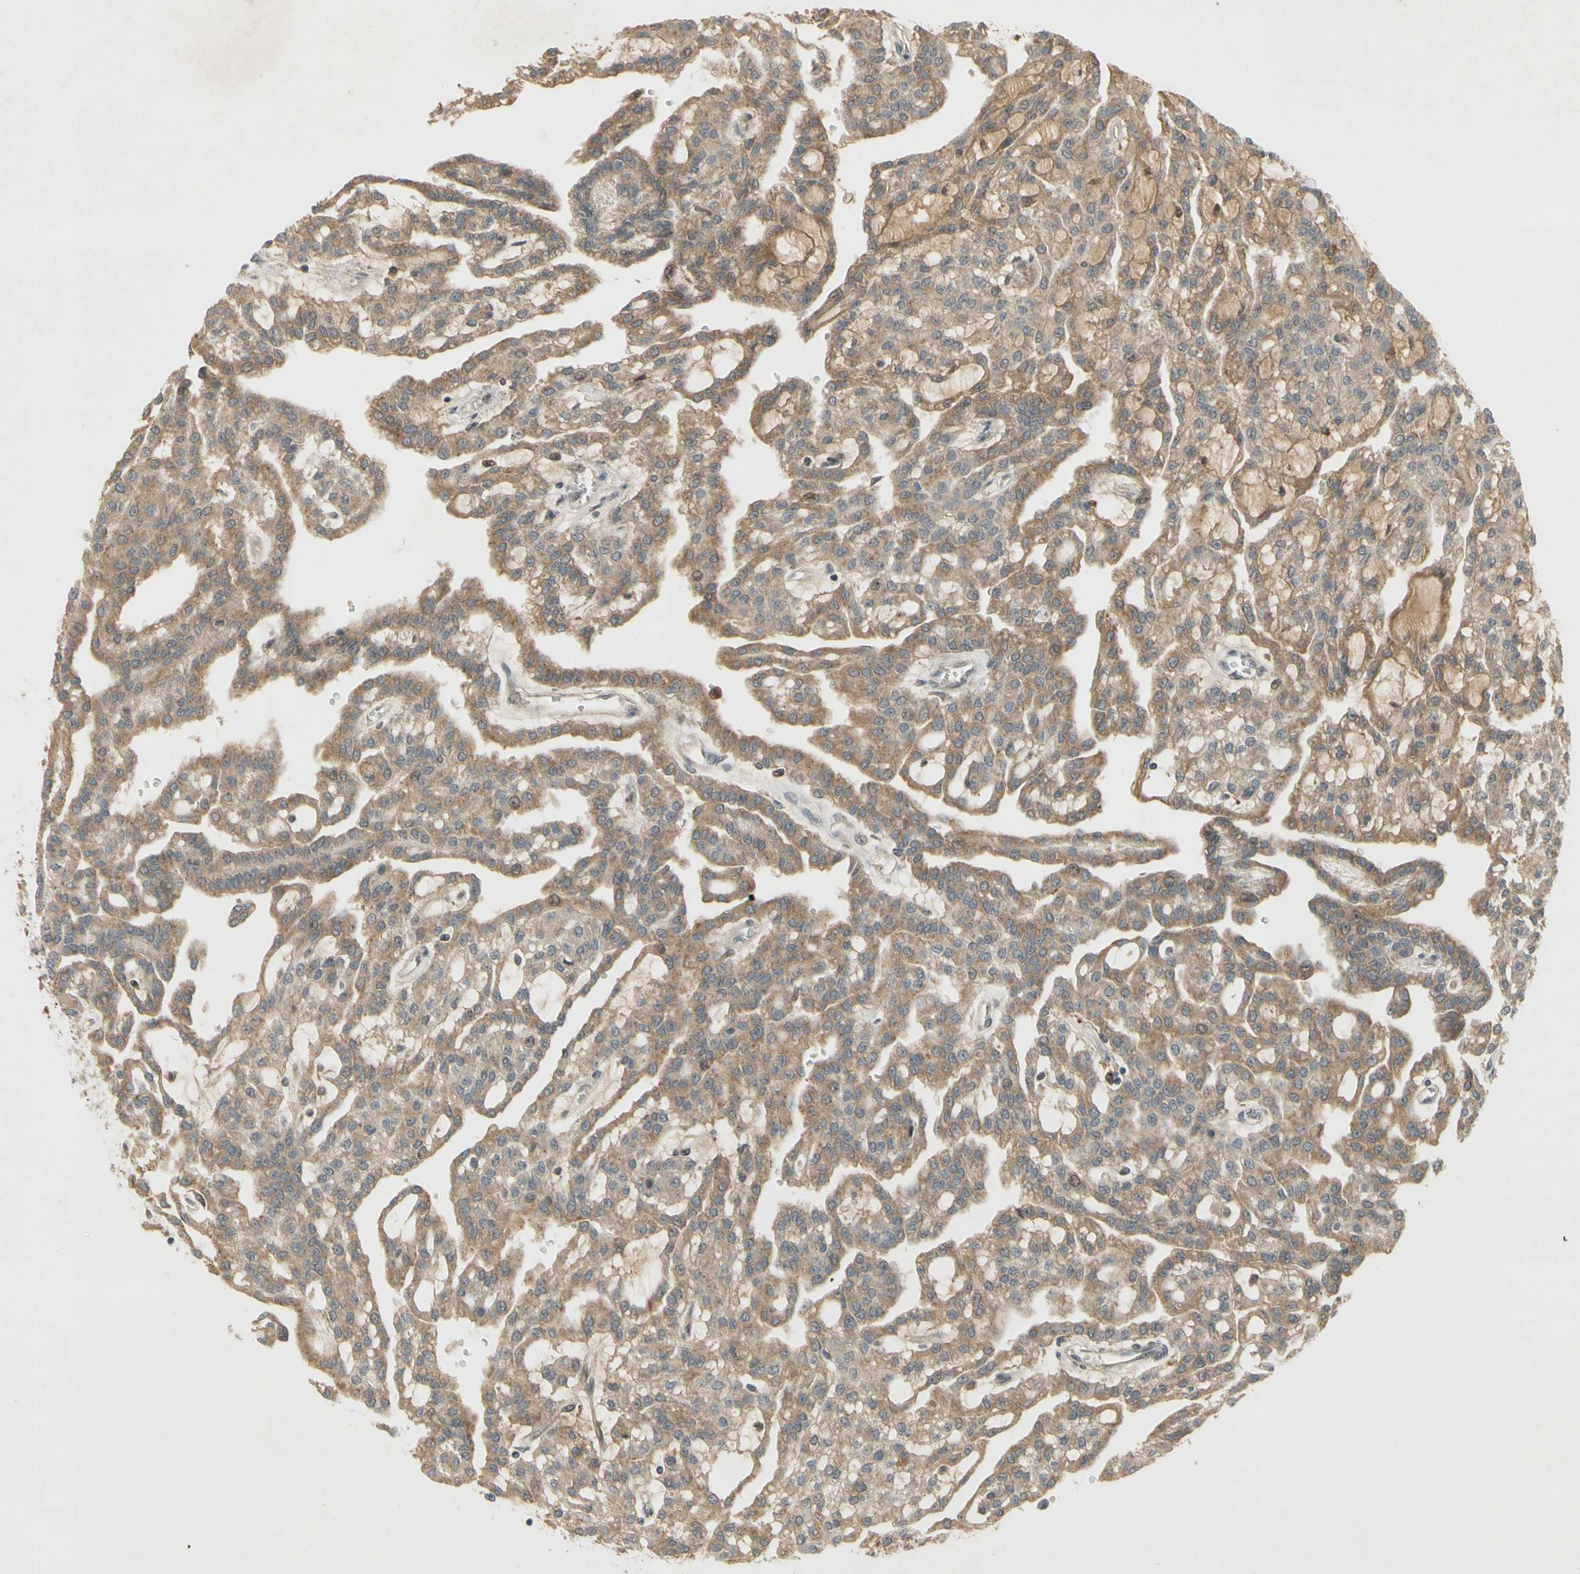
{"staining": {"intensity": "weak", "quantity": "25%-75%", "location": "cytoplasmic/membranous"}, "tissue": "renal cancer", "cell_type": "Tumor cells", "image_type": "cancer", "snomed": [{"axis": "morphology", "description": "Adenocarcinoma, NOS"}, {"axis": "topography", "description": "Kidney"}], "caption": "Weak cytoplasmic/membranous staining for a protein is appreciated in approximately 25%-75% of tumor cells of renal adenocarcinoma using immunohistochemistry (IHC).", "gene": "NRG4", "patient": {"sex": "male", "age": 63}}